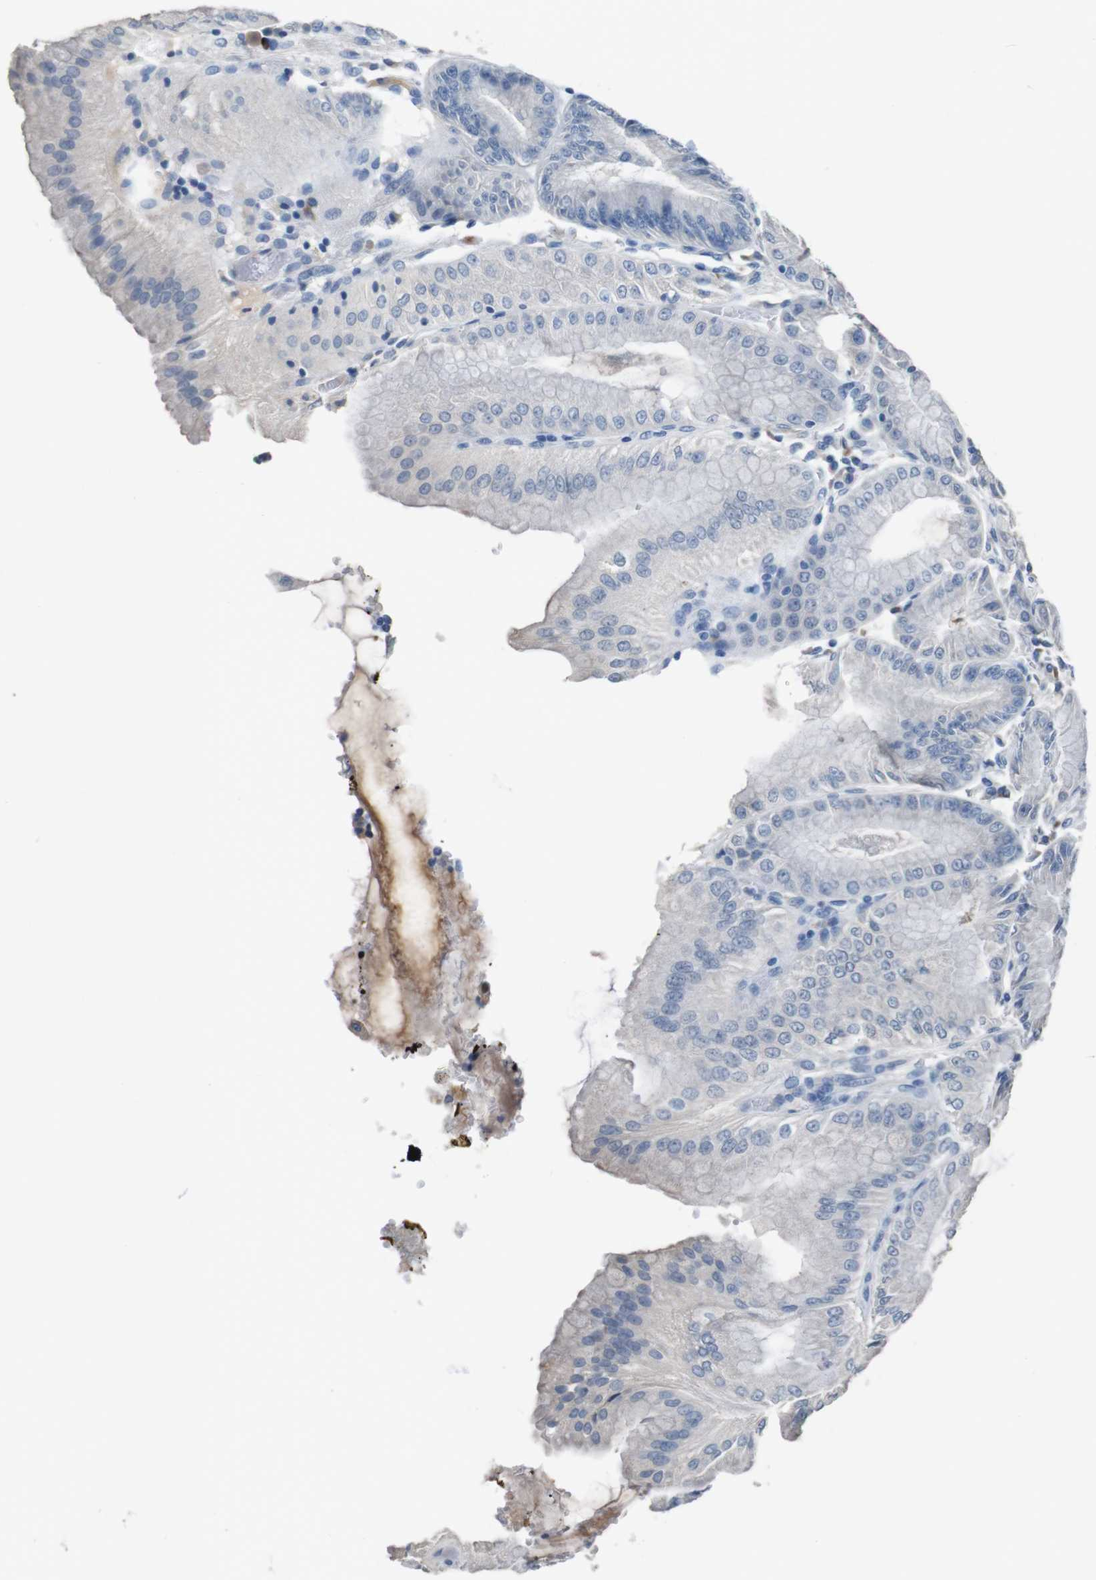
{"staining": {"intensity": "weak", "quantity": "<25%", "location": "cytoplasmic/membranous"}, "tissue": "stomach", "cell_type": "Glandular cells", "image_type": "normal", "snomed": [{"axis": "morphology", "description": "Normal tissue, NOS"}, {"axis": "topography", "description": "Stomach, lower"}], "caption": "Immunohistochemistry (IHC) of normal stomach shows no positivity in glandular cells.", "gene": "SLC2A8", "patient": {"sex": "male", "age": 71}}